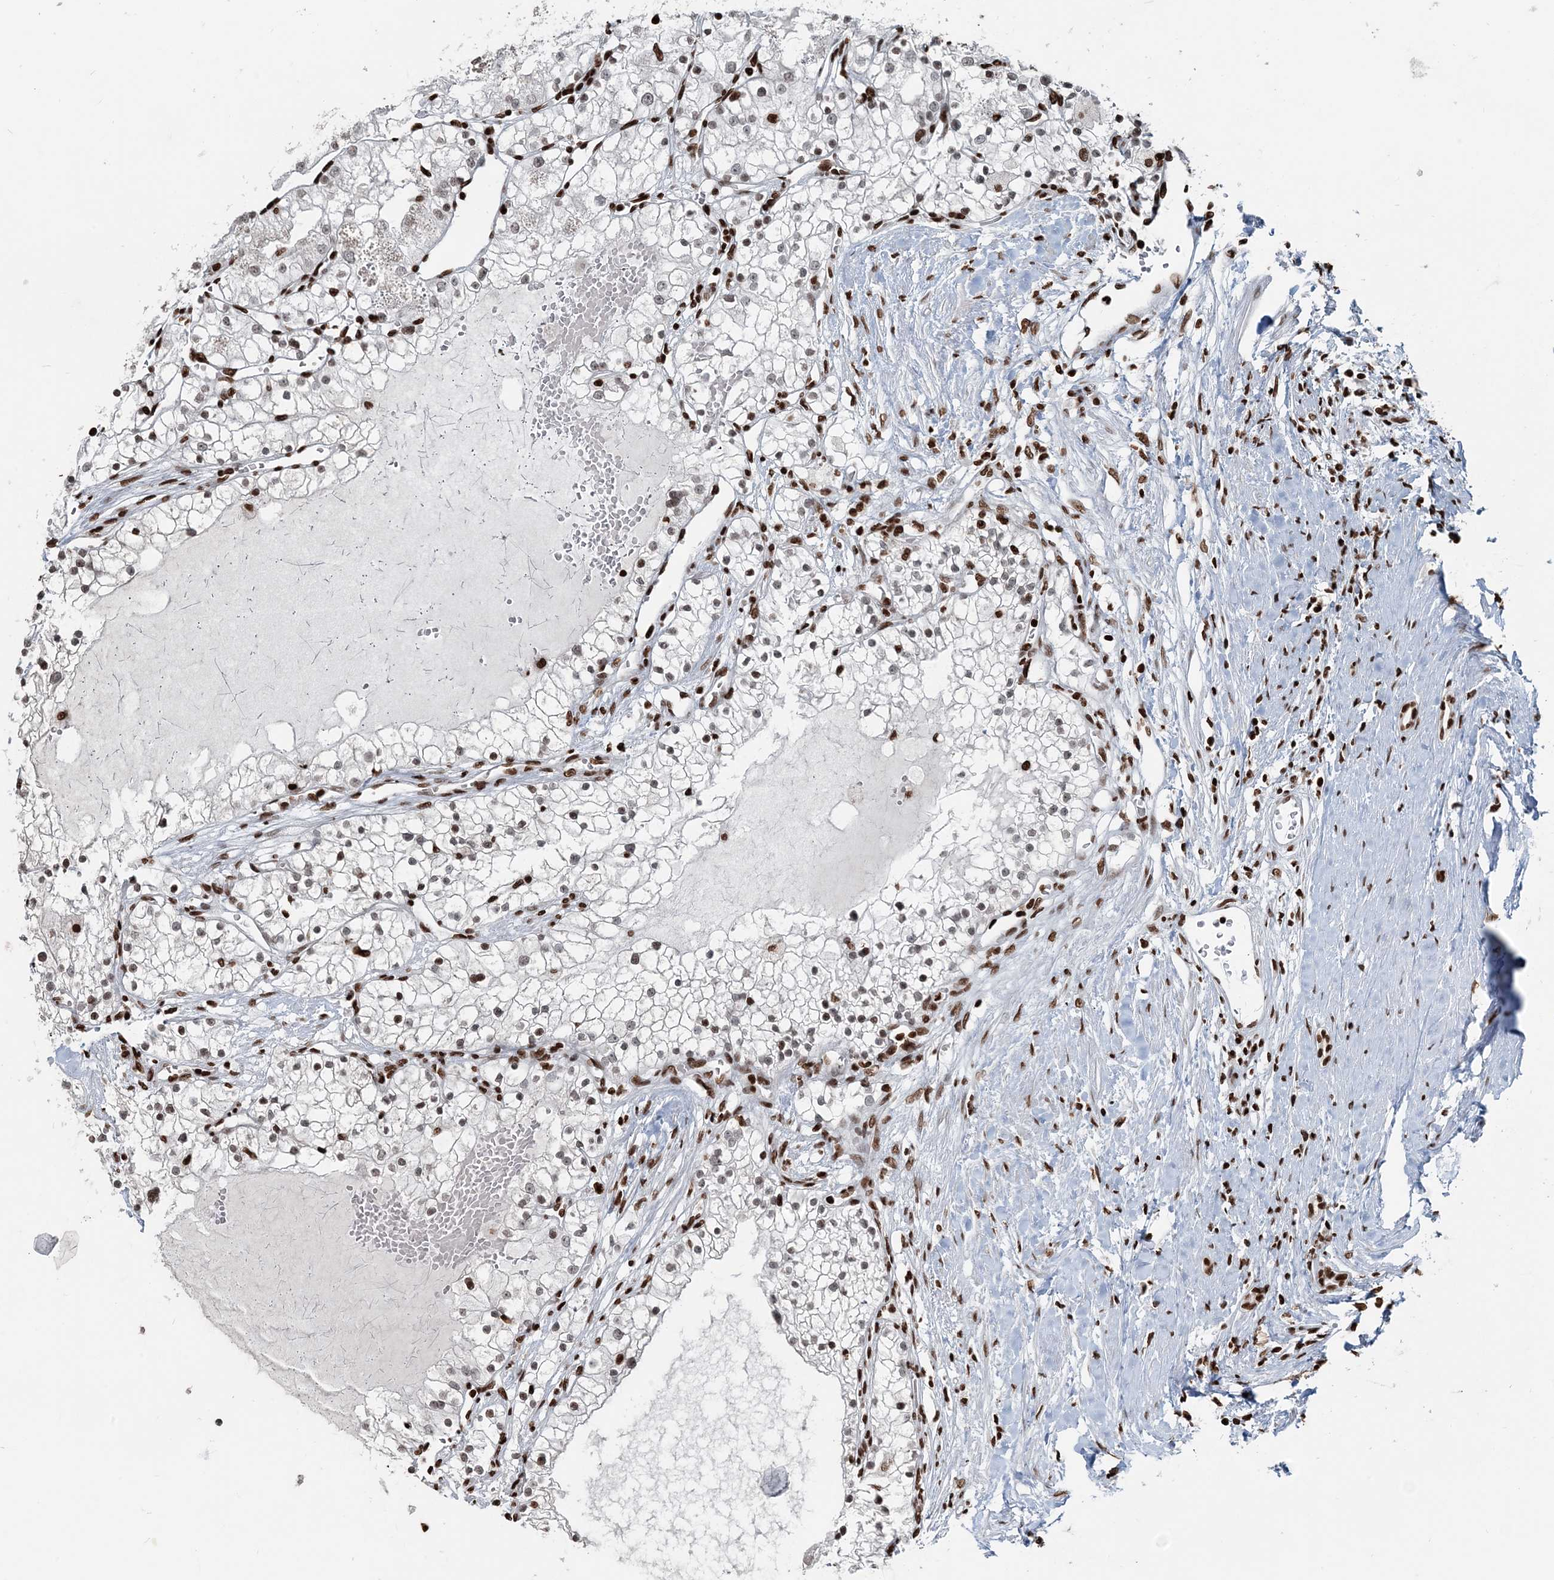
{"staining": {"intensity": "negative", "quantity": "none", "location": "none"}, "tissue": "renal cancer", "cell_type": "Tumor cells", "image_type": "cancer", "snomed": [{"axis": "morphology", "description": "Normal tissue, NOS"}, {"axis": "morphology", "description": "Adenocarcinoma, NOS"}, {"axis": "topography", "description": "Kidney"}], "caption": "This is a histopathology image of IHC staining of renal adenocarcinoma, which shows no positivity in tumor cells.", "gene": "H3-3B", "patient": {"sex": "male", "age": 68}}